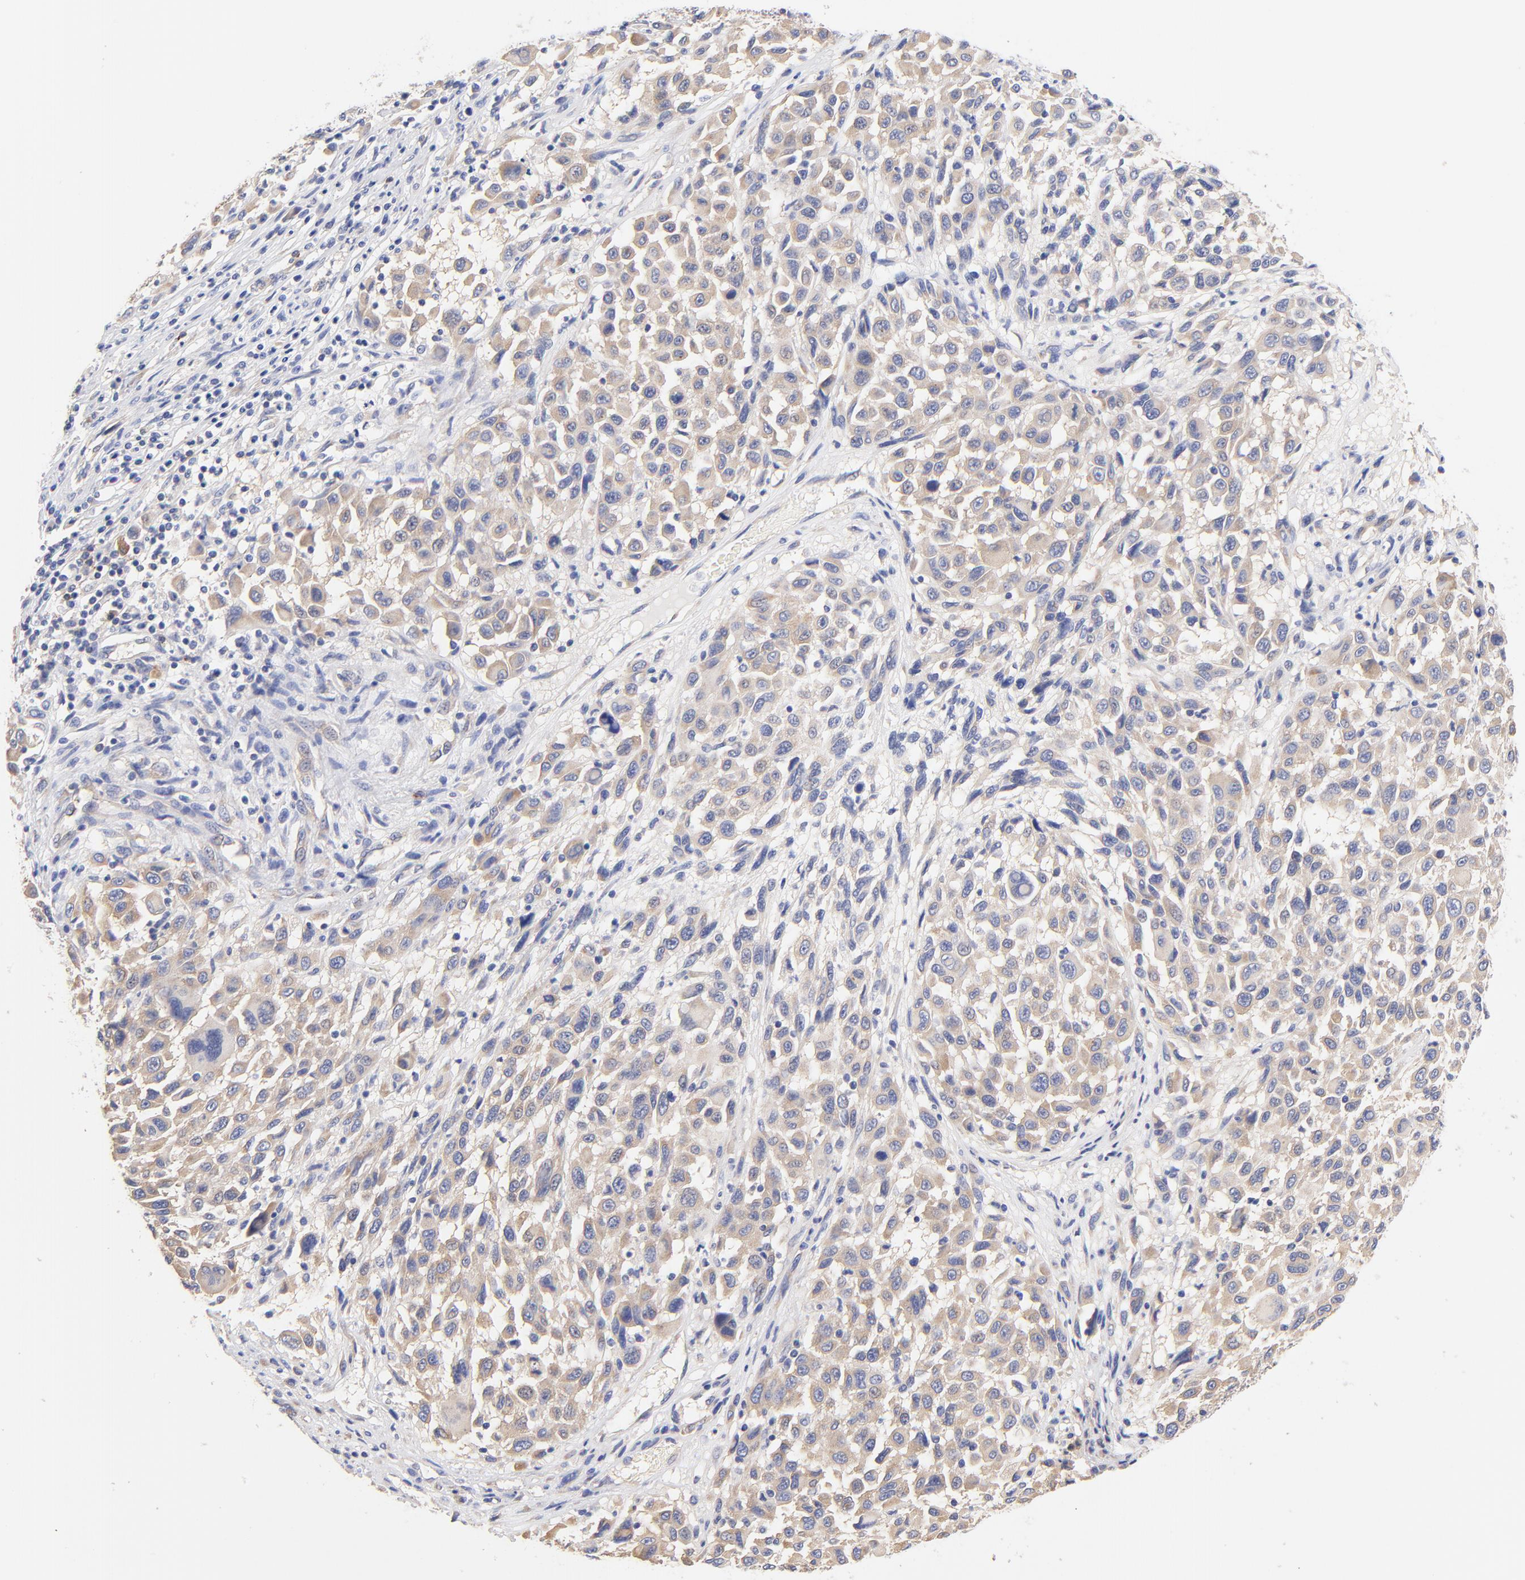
{"staining": {"intensity": "weak", "quantity": ">75%", "location": "cytoplasmic/membranous"}, "tissue": "melanoma", "cell_type": "Tumor cells", "image_type": "cancer", "snomed": [{"axis": "morphology", "description": "Malignant melanoma, Metastatic site"}, {"axis": "topography", "description": "Lymph node"}], "caption": "Melanoma stained for a protein (brown) exhibits weak cytoplasmic/membranous positive expression in about >75% of tumor cells.", "gene": "TNFRSF13C", "patient": {"sex": "male", "age": 61}}